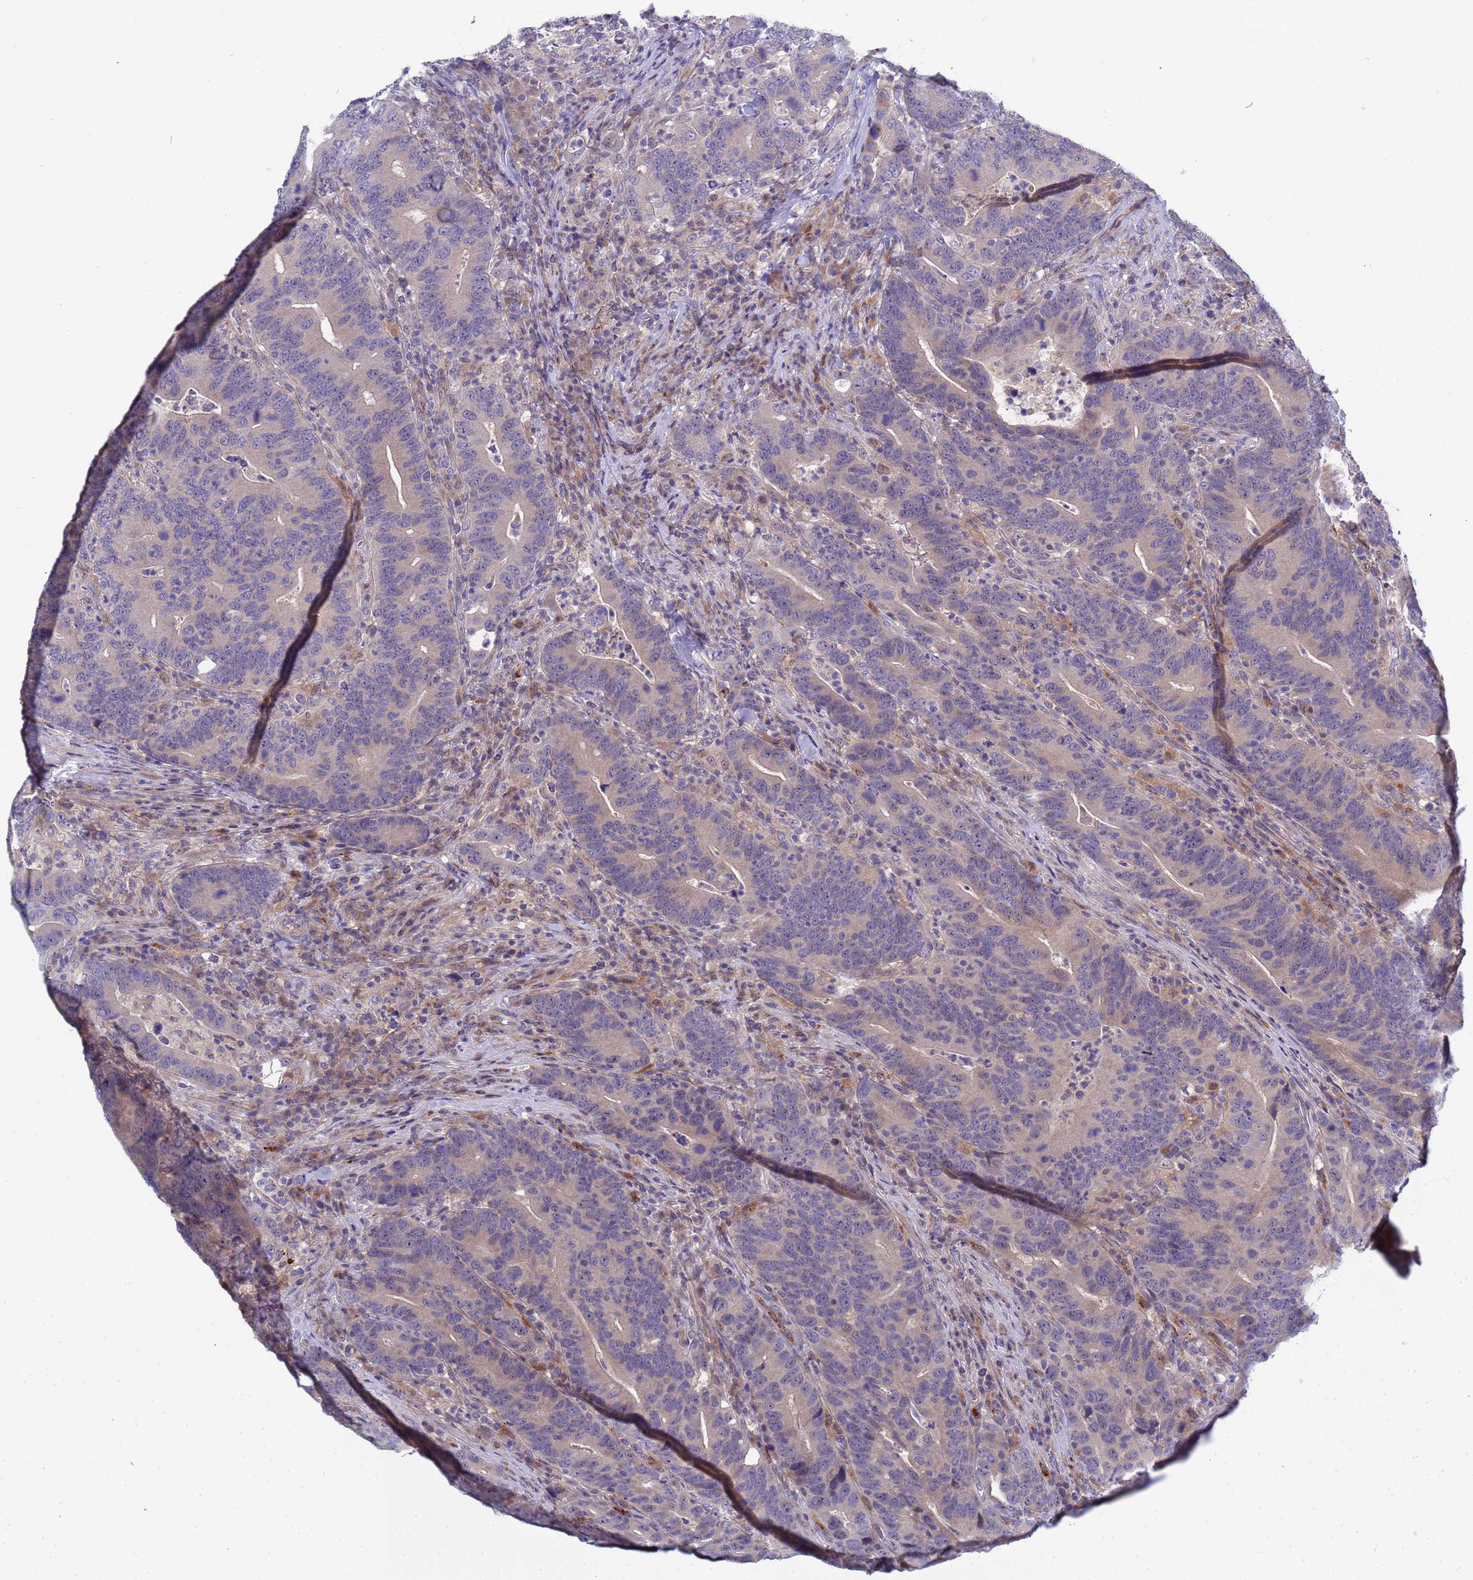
{"staining": {"intensity": "negative", "quantity": "none", "location": "none"}, "tissue": "colorectal cancer", "cell_type": "Tumor cells", "image_type": "cancer", "snomed": [{"axis": "morphology", "description": "Adenocarcinoma, NOS"}, {"axis": "topography", "description": "Colon"}], "caption": "Immunohistochemistry (IHC) photomicrograph of neoplastic tissue: human colorectal cancer (adenocarcinoma) stained with DAB (3,3'-diaminobenzidine) exhibits no significant protein expression in tumor cells.", "gene": "ENOSF1", "patient": {"sex": "female", "age": 66}}